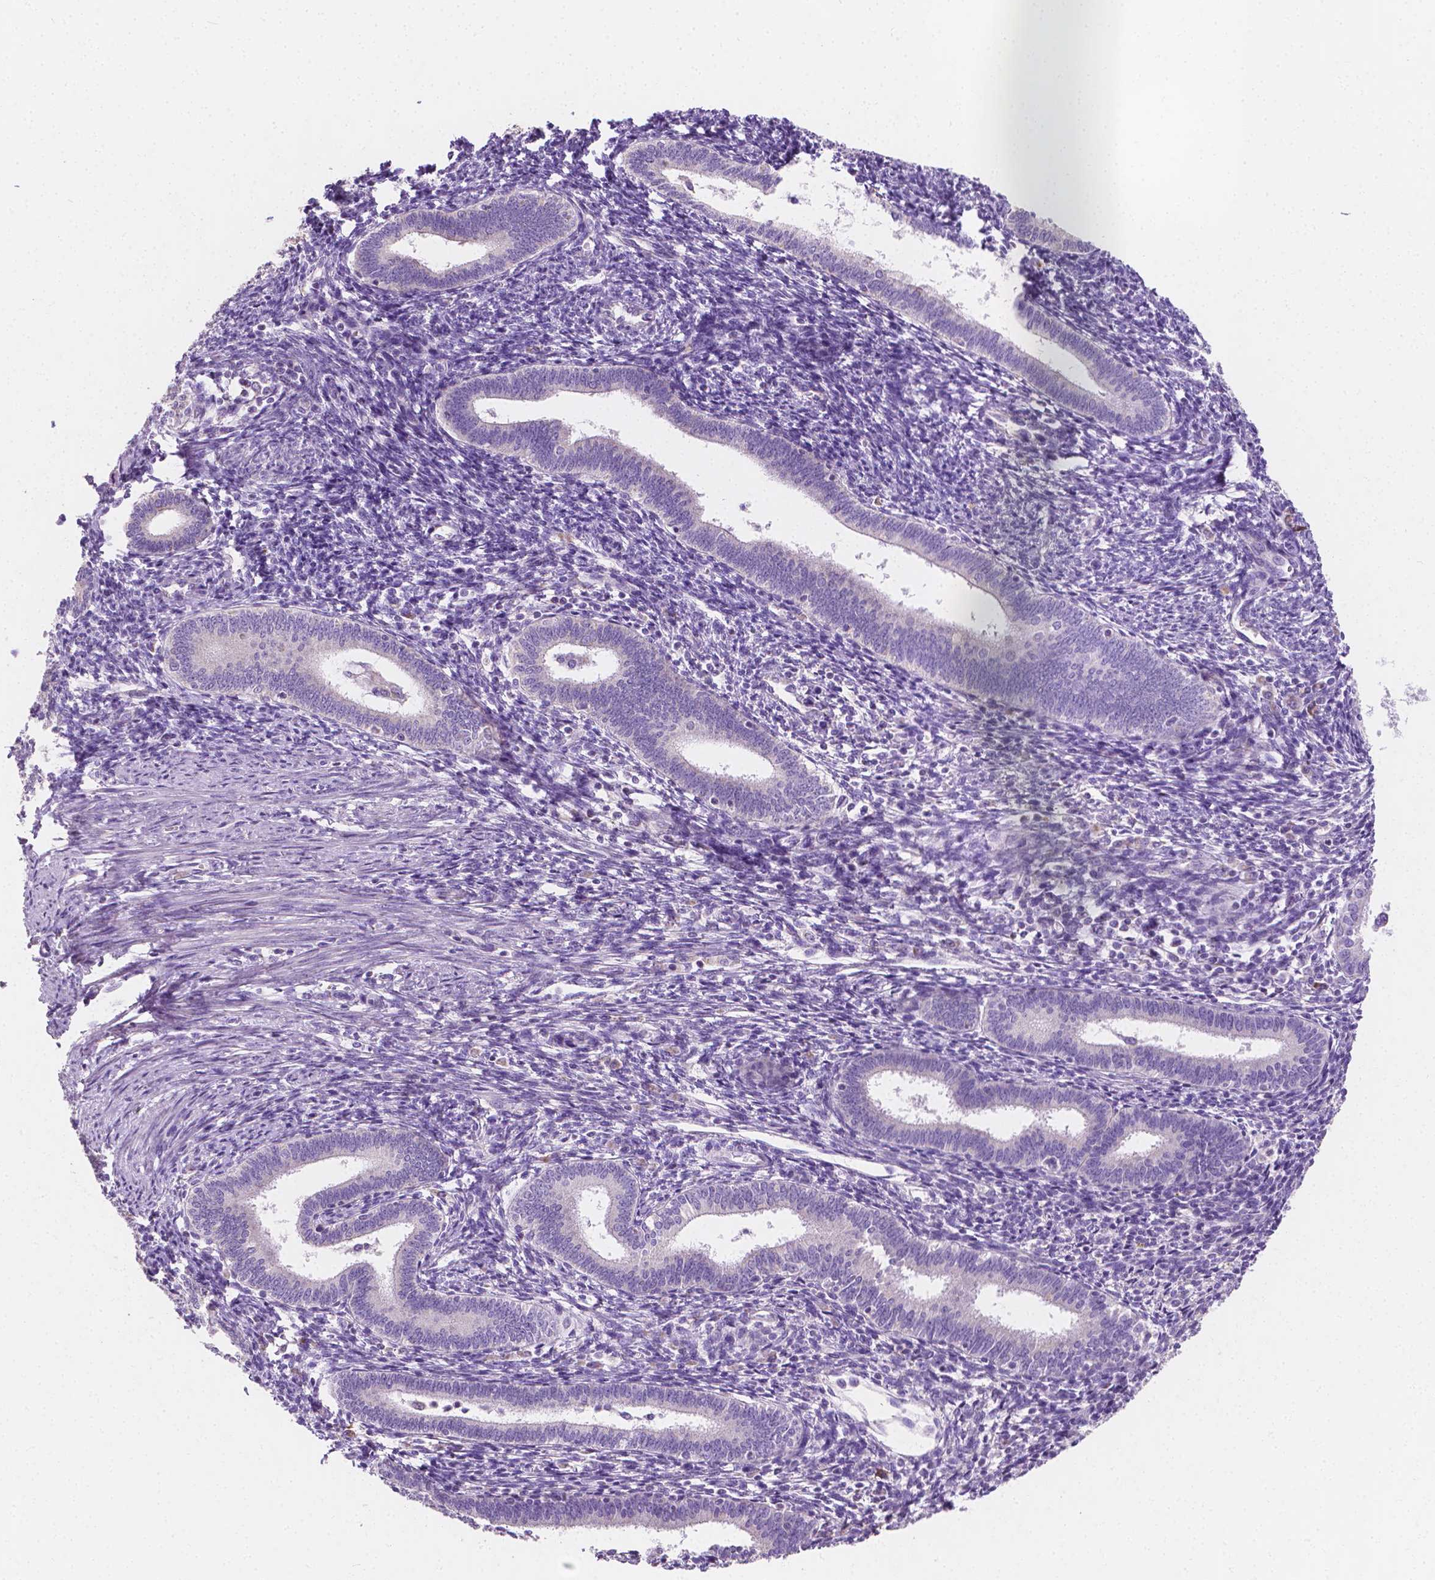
{"staining": {"intensity": "negative", "quantity": "none", "location": "none"}, "tissue": "endometrium", "cell_type": "Cells in endometrial stroma", "image_type": "normal", "snomed": [{"axis": "morphology", "description": "Normal tissue, NOS"}, {"axis": "topography", "description": "Endometrium"}], "caption": "IHC image of unremarkable endometrium: endometrium stained with DAB demonstrates no significant protein expression in cells in endometrial stroma.", "gene": "TMEM130", "patient": {"sex": "female", "age": 41}}